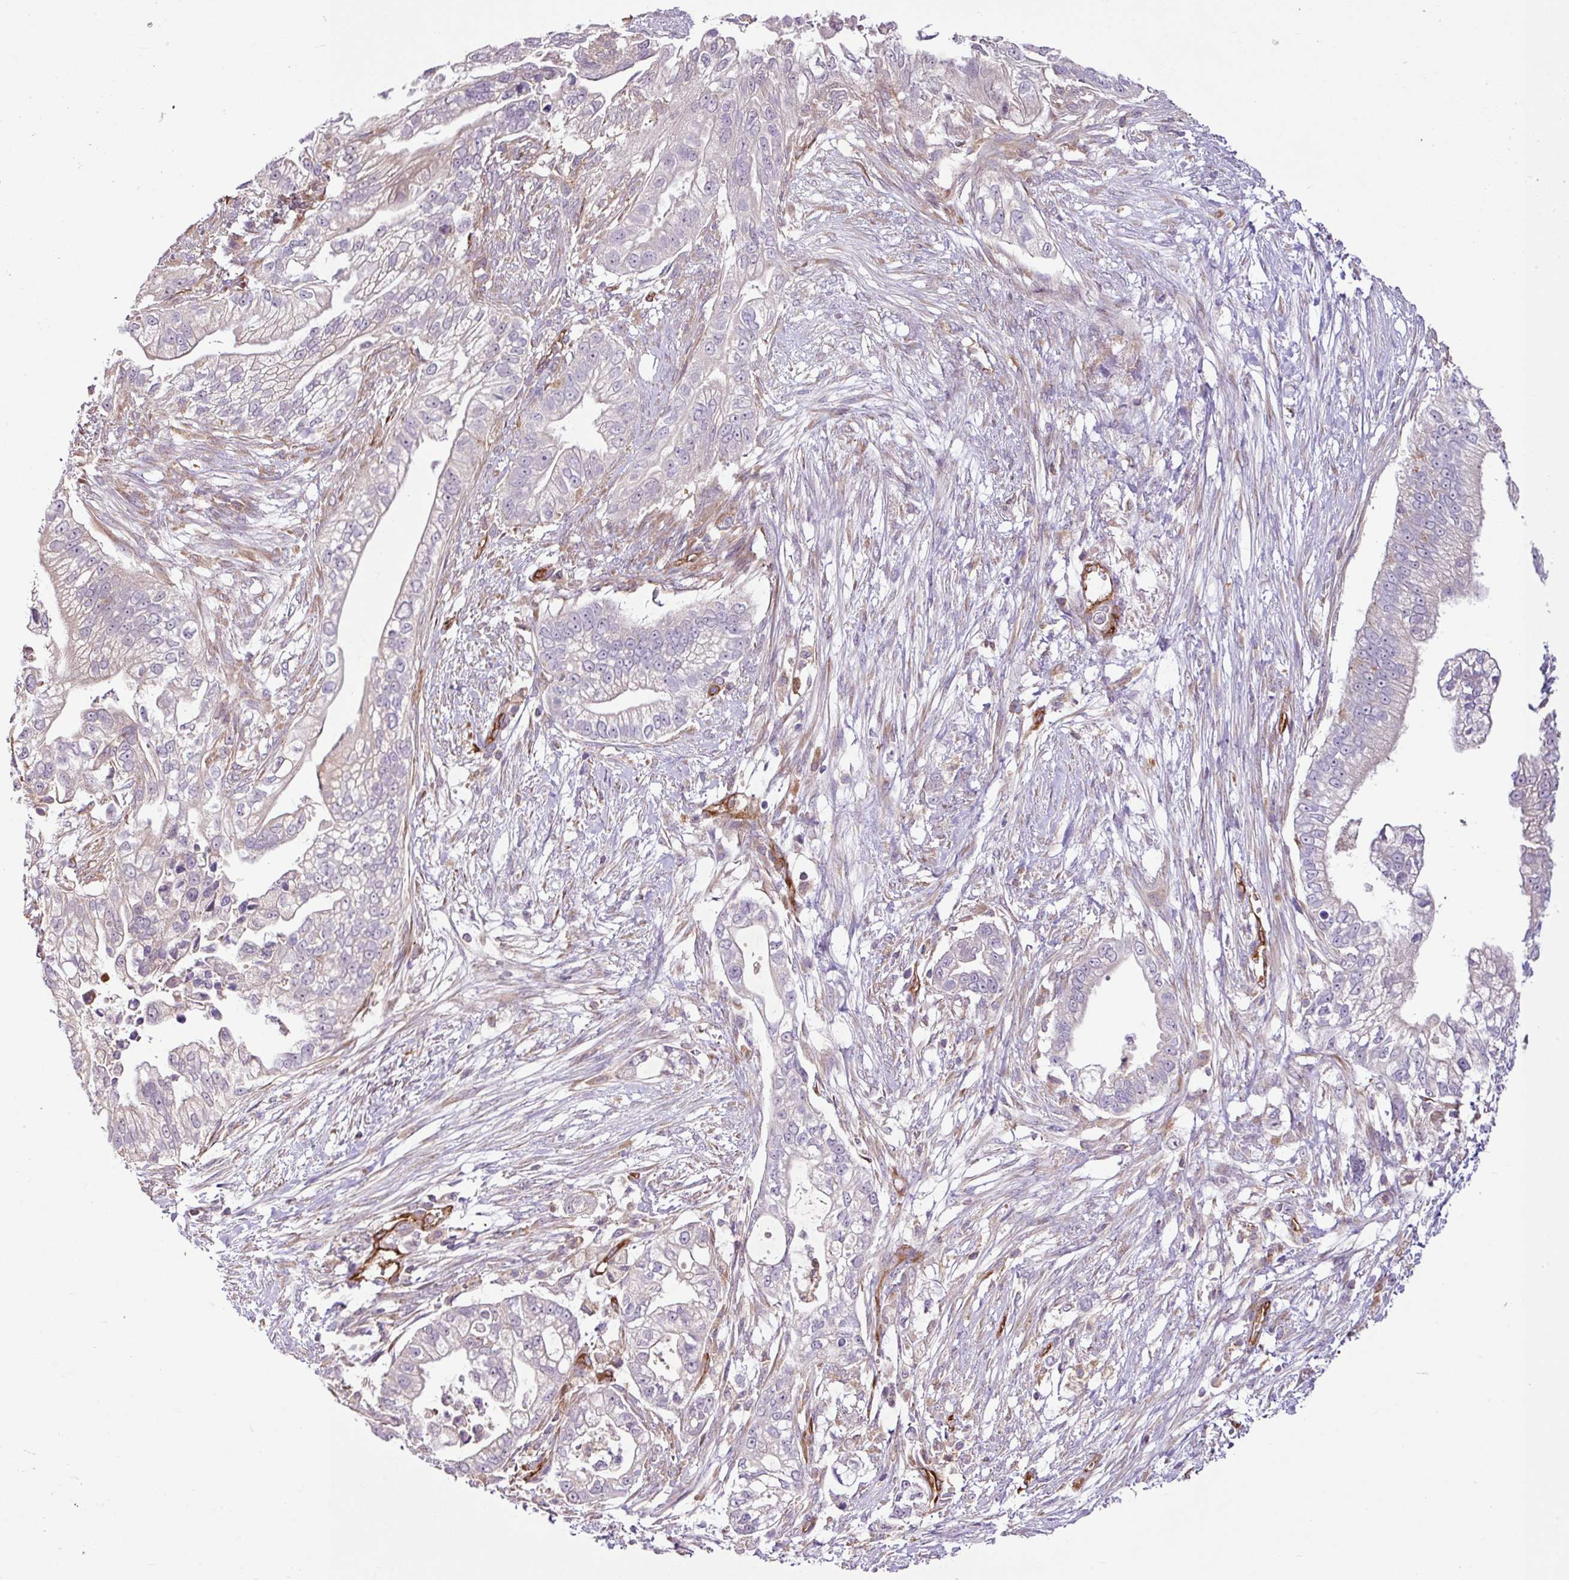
{"staining": {"intensity": "negative", "quantity": "none", "location": "none"}, "tissue": "pancreatic cancer", "cell_type": "Tumor cells", "image_type": "cancer", "snomed": [{"axis": "morphology", "description": "Adenocarcinoma, NOS"}, {"axis": "topography", "description": "Pancreas"}], "caption": "Immunohistochemistry image of adenocarcinoma (pancreatic) stained for a protein (brown), which shows no staining in tumor cells.", "gene": "ZNF106", "patient": {"sex": "male", "age": 70}}